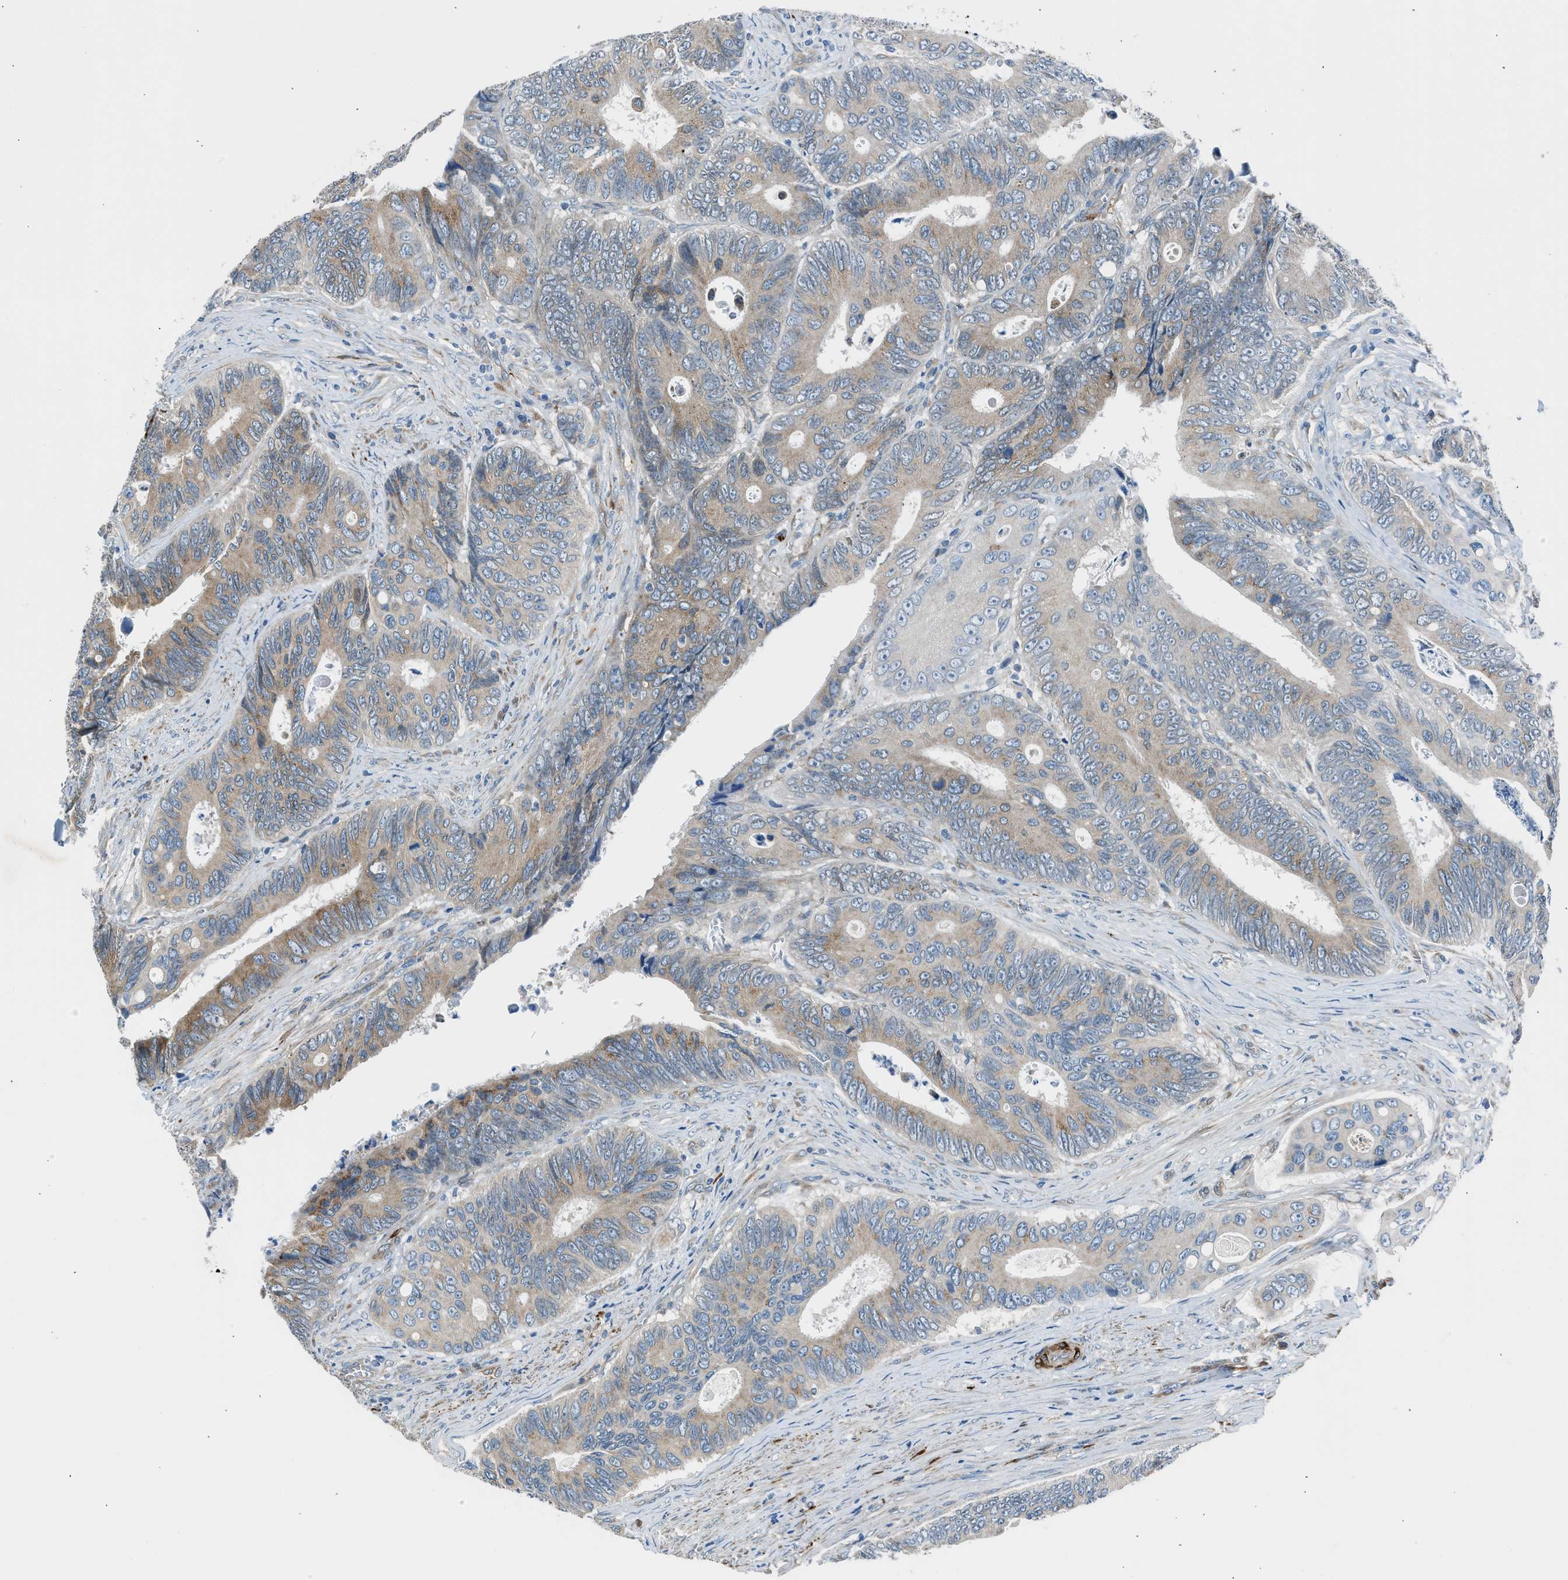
{"staining": {"intensity": "weak", "quantity": "<25%", "location": "cytoplasmic/membranous"}, "tissue": "colorectal cancer", "cell_type": "Tumor cells", "image_type": "cancer", "snomed": [{"axis": "morphology", "description": "Inflammation, NOS"}, {"axis": "morphology", "description": "Adenocarcinoma, NOS"}, {"axis": "topography", "description": "Colon"}], "caption": "Immunohistochemistry image of neoplastic tissue: human colorectal cancer (adenocarcinoma) stained with DAB shows no significant protein expression in tumor cells.", "gene": "LMBR1", "patient": {"sex": "male", "age": 72}}